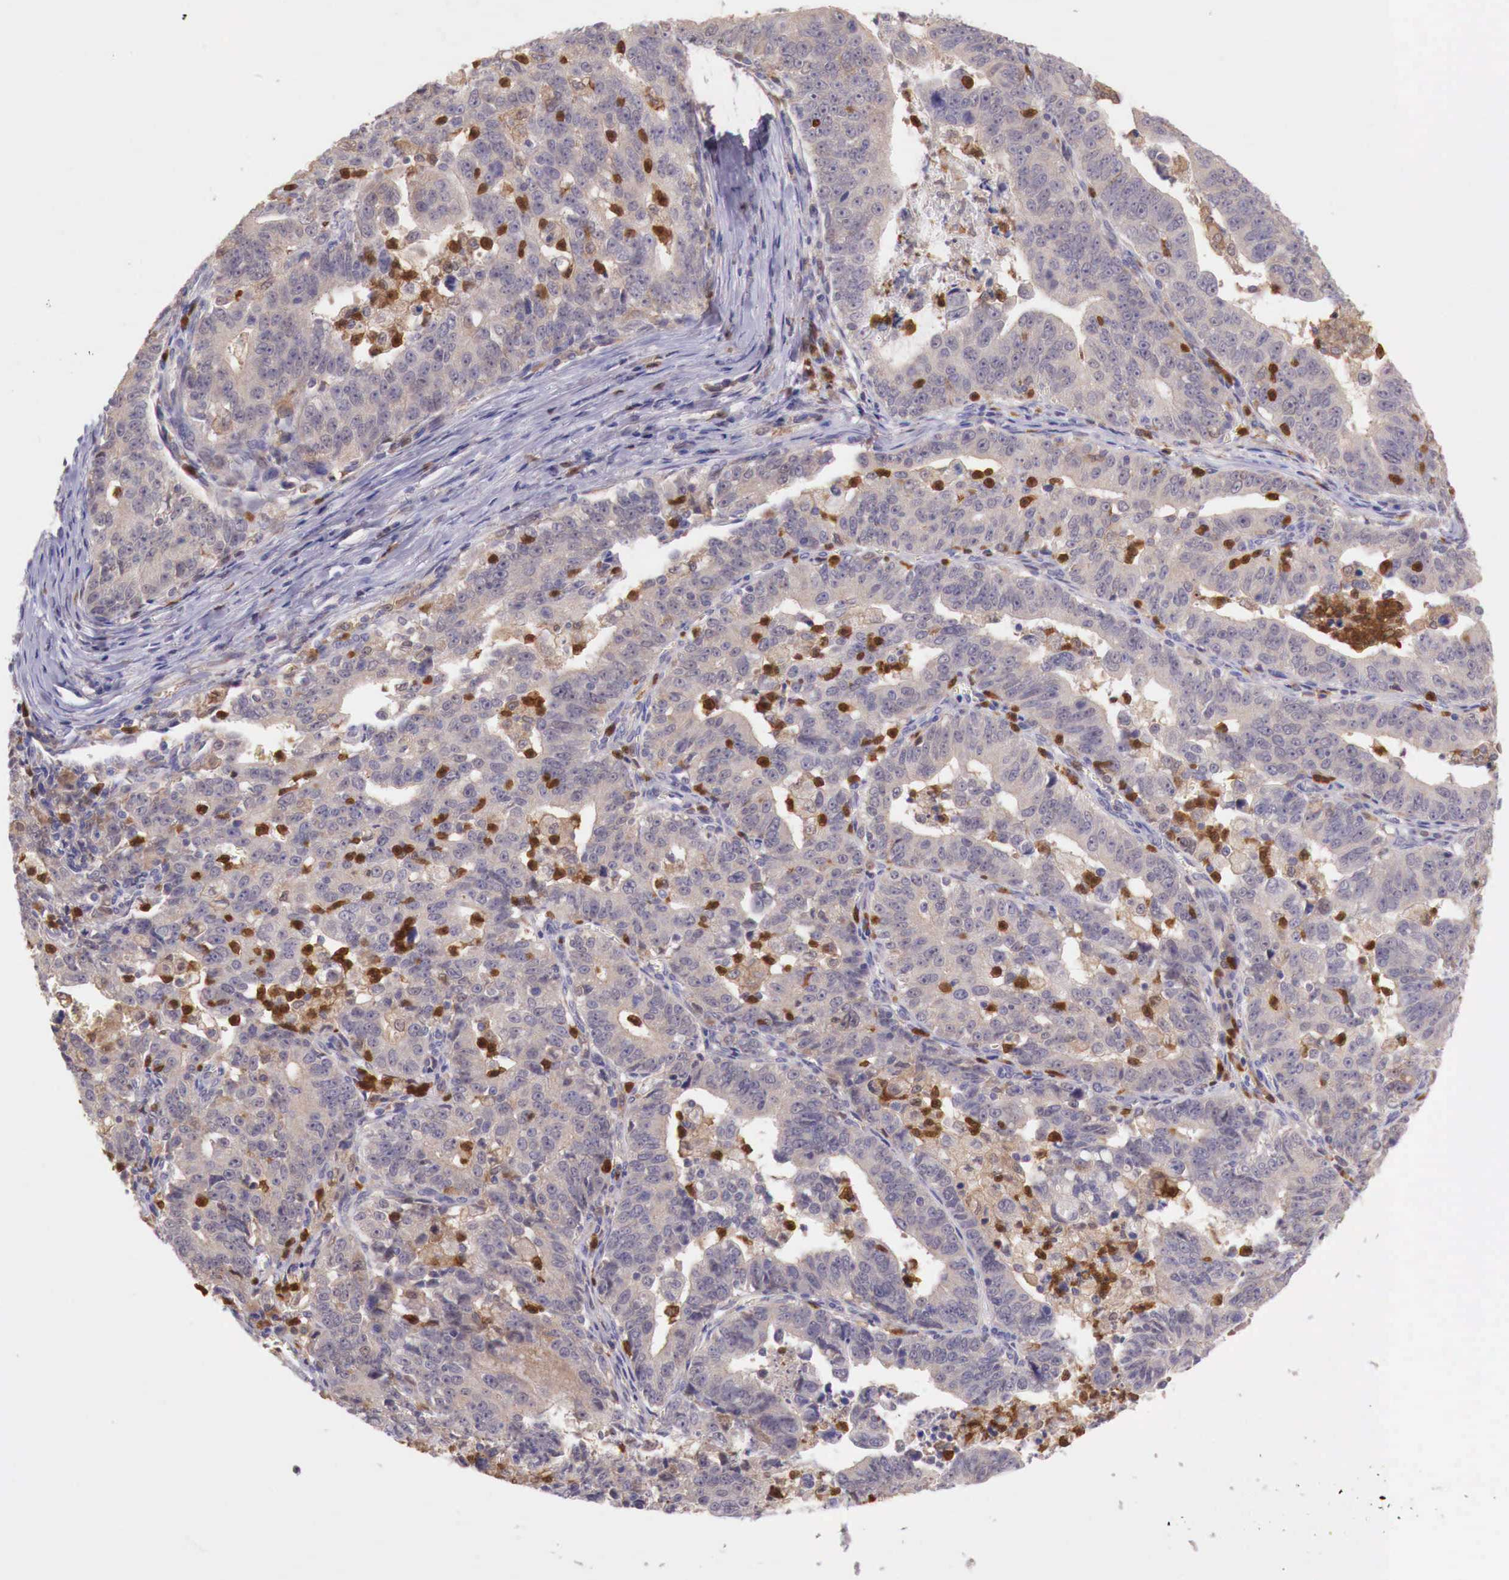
{"staining": {"intensity": "weak", "quantity": ">75%", "location": "cytoplasmic/membranous"}, "tissue": "stomach cancer", "cell_type": "Tumor cells", "image_type": "cancer", "snomed": [{"axis": "morphology", "description": "Adenocarcinoma, NOS"}, {"axis": "topography", "description": "Stomach, upper"}], "caption": "Stomach cancer tissue exhibits weak cytoplasmic/membranous staining in about >75% of tumor cells", "gene": "GAB2", "patient": {"sex": "female", "age": 50}}